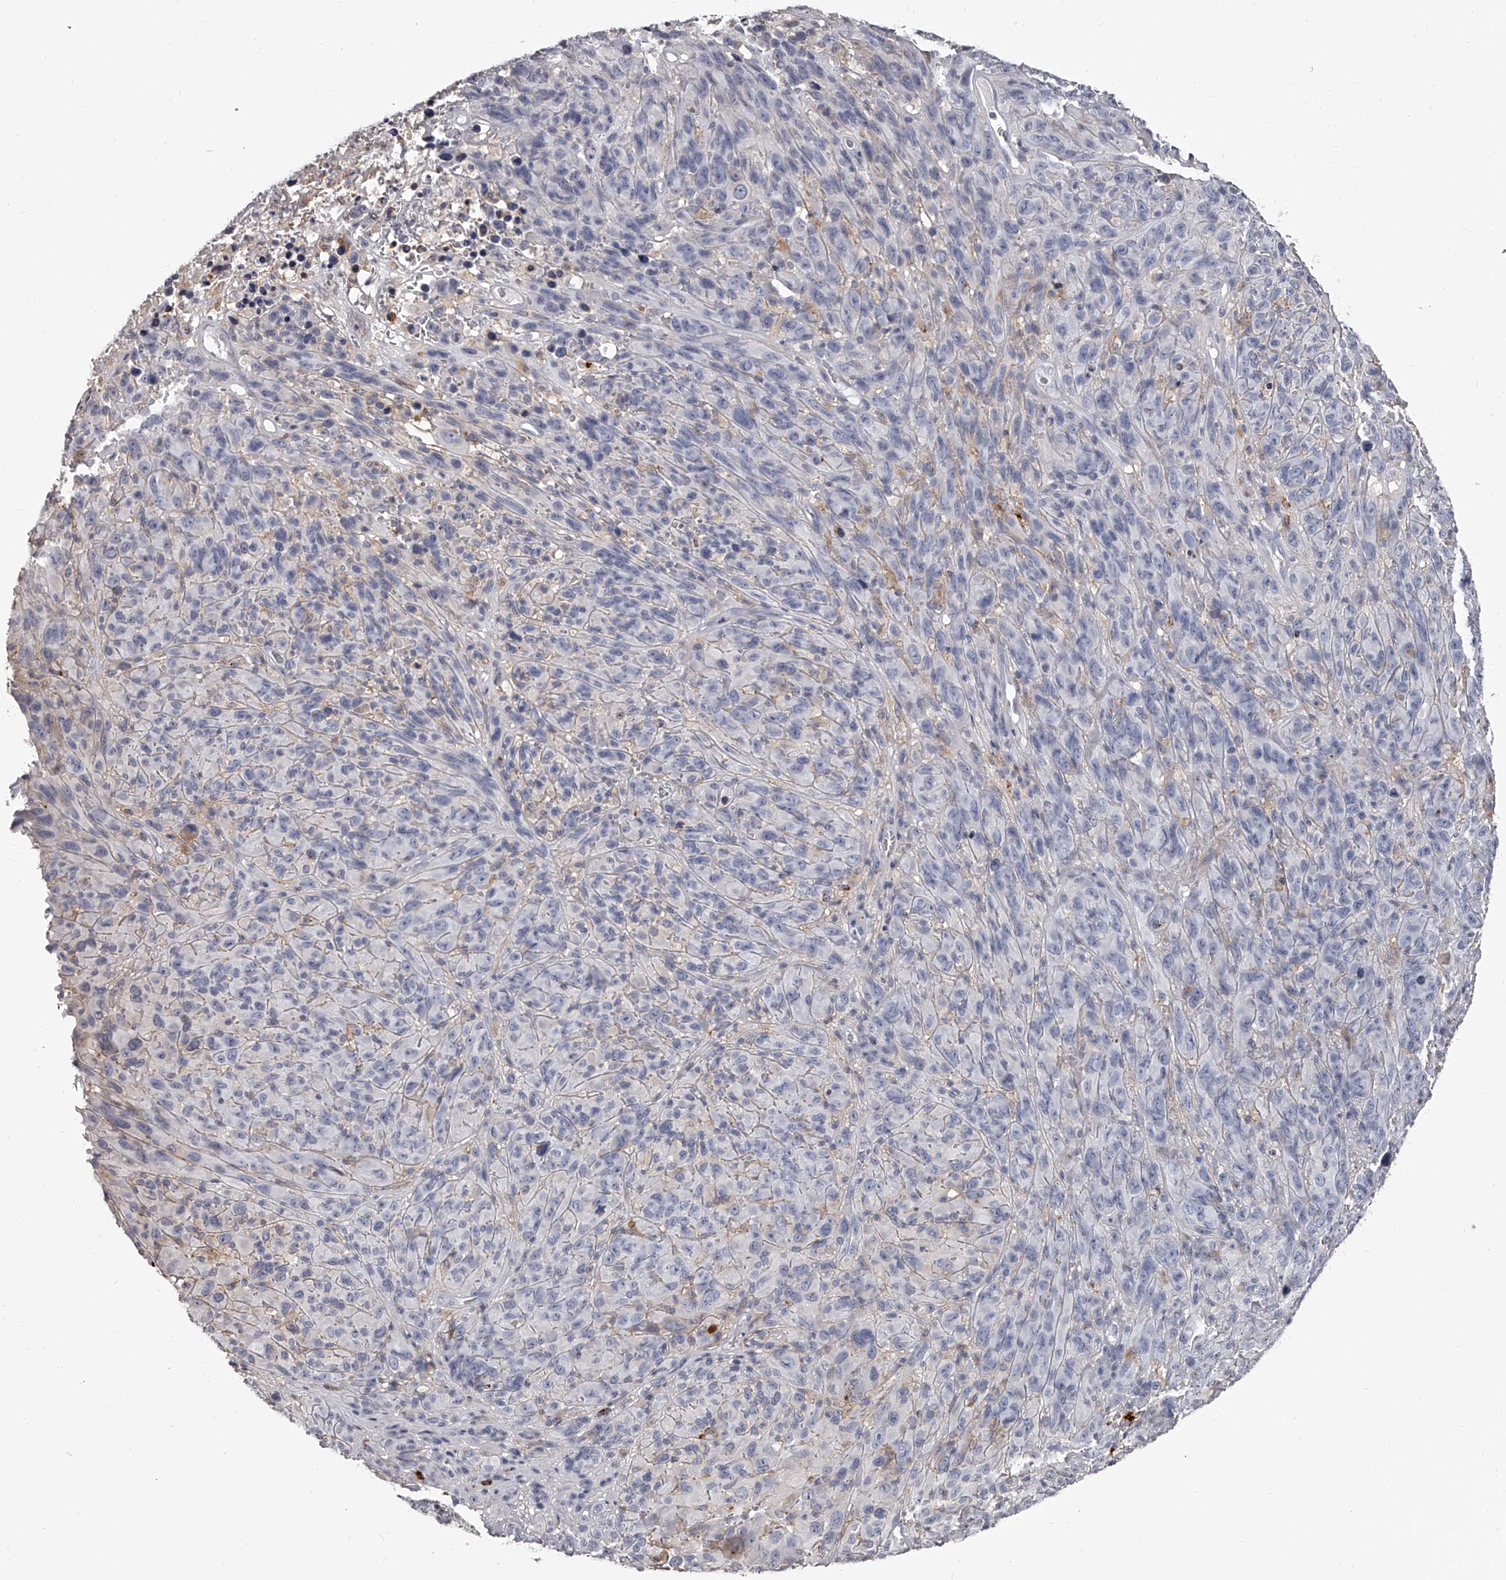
{"staining": {"intensity": "negative", "quantity": "none", "location": "none"}, "tissue": "melanoma", "cell_type": "Tumor cells", "image_type": "cancer", "snomed": [{"axis": "morphology", "description": "Malignant melanoma, NOS"}, {"axis": "topography", "description": "Skin of head"}], "caption": "The image reveals no staining of tumor cells in malignant melanoma.", "gene": "PACSIN1", "patient": {"sex": "male", "age": 96}}